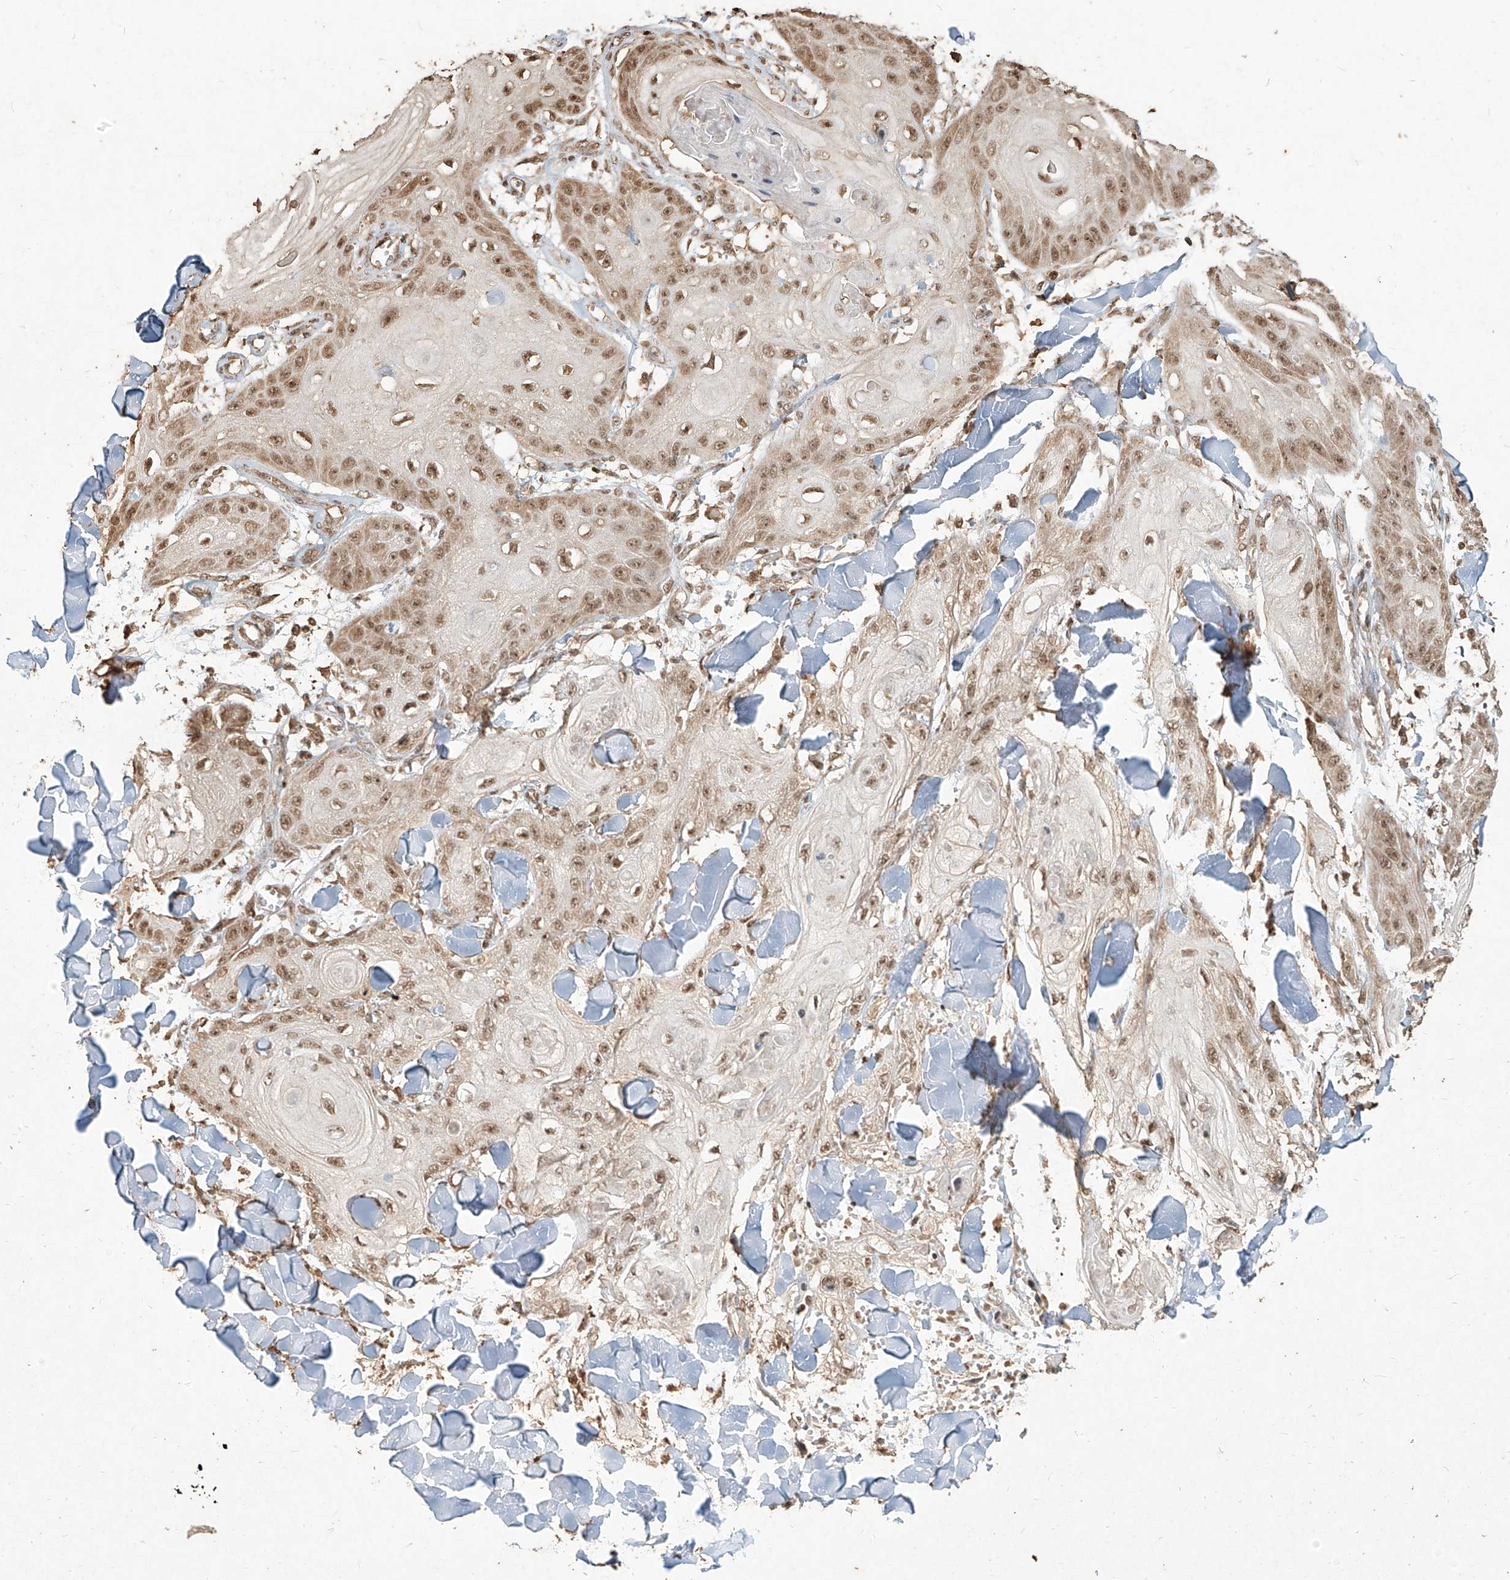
{"staining": {"intensity": "moderate", "quantity": ">75%", "location": "nuclear"}, "tissue": "skin cancer", "cell_type": "Tumor cells", "image_type": "cancer", "snomed": [{"axis": "morphology", "description": "Squamous cell carcinoma, NOS"}, {"axis": "topography", "description": "Skin"}], "caption": "An immunohistochemistry image of tumor tissue is shown. Protein staining in brown highlights moderate nuclear positivity in skin squamous cell carcinoma within tumor cells. (Brightfield microscopy of DAB IHC at high magnification).", "gene": "UBE2K", "patient": {"sex": "male", "age": 74}}